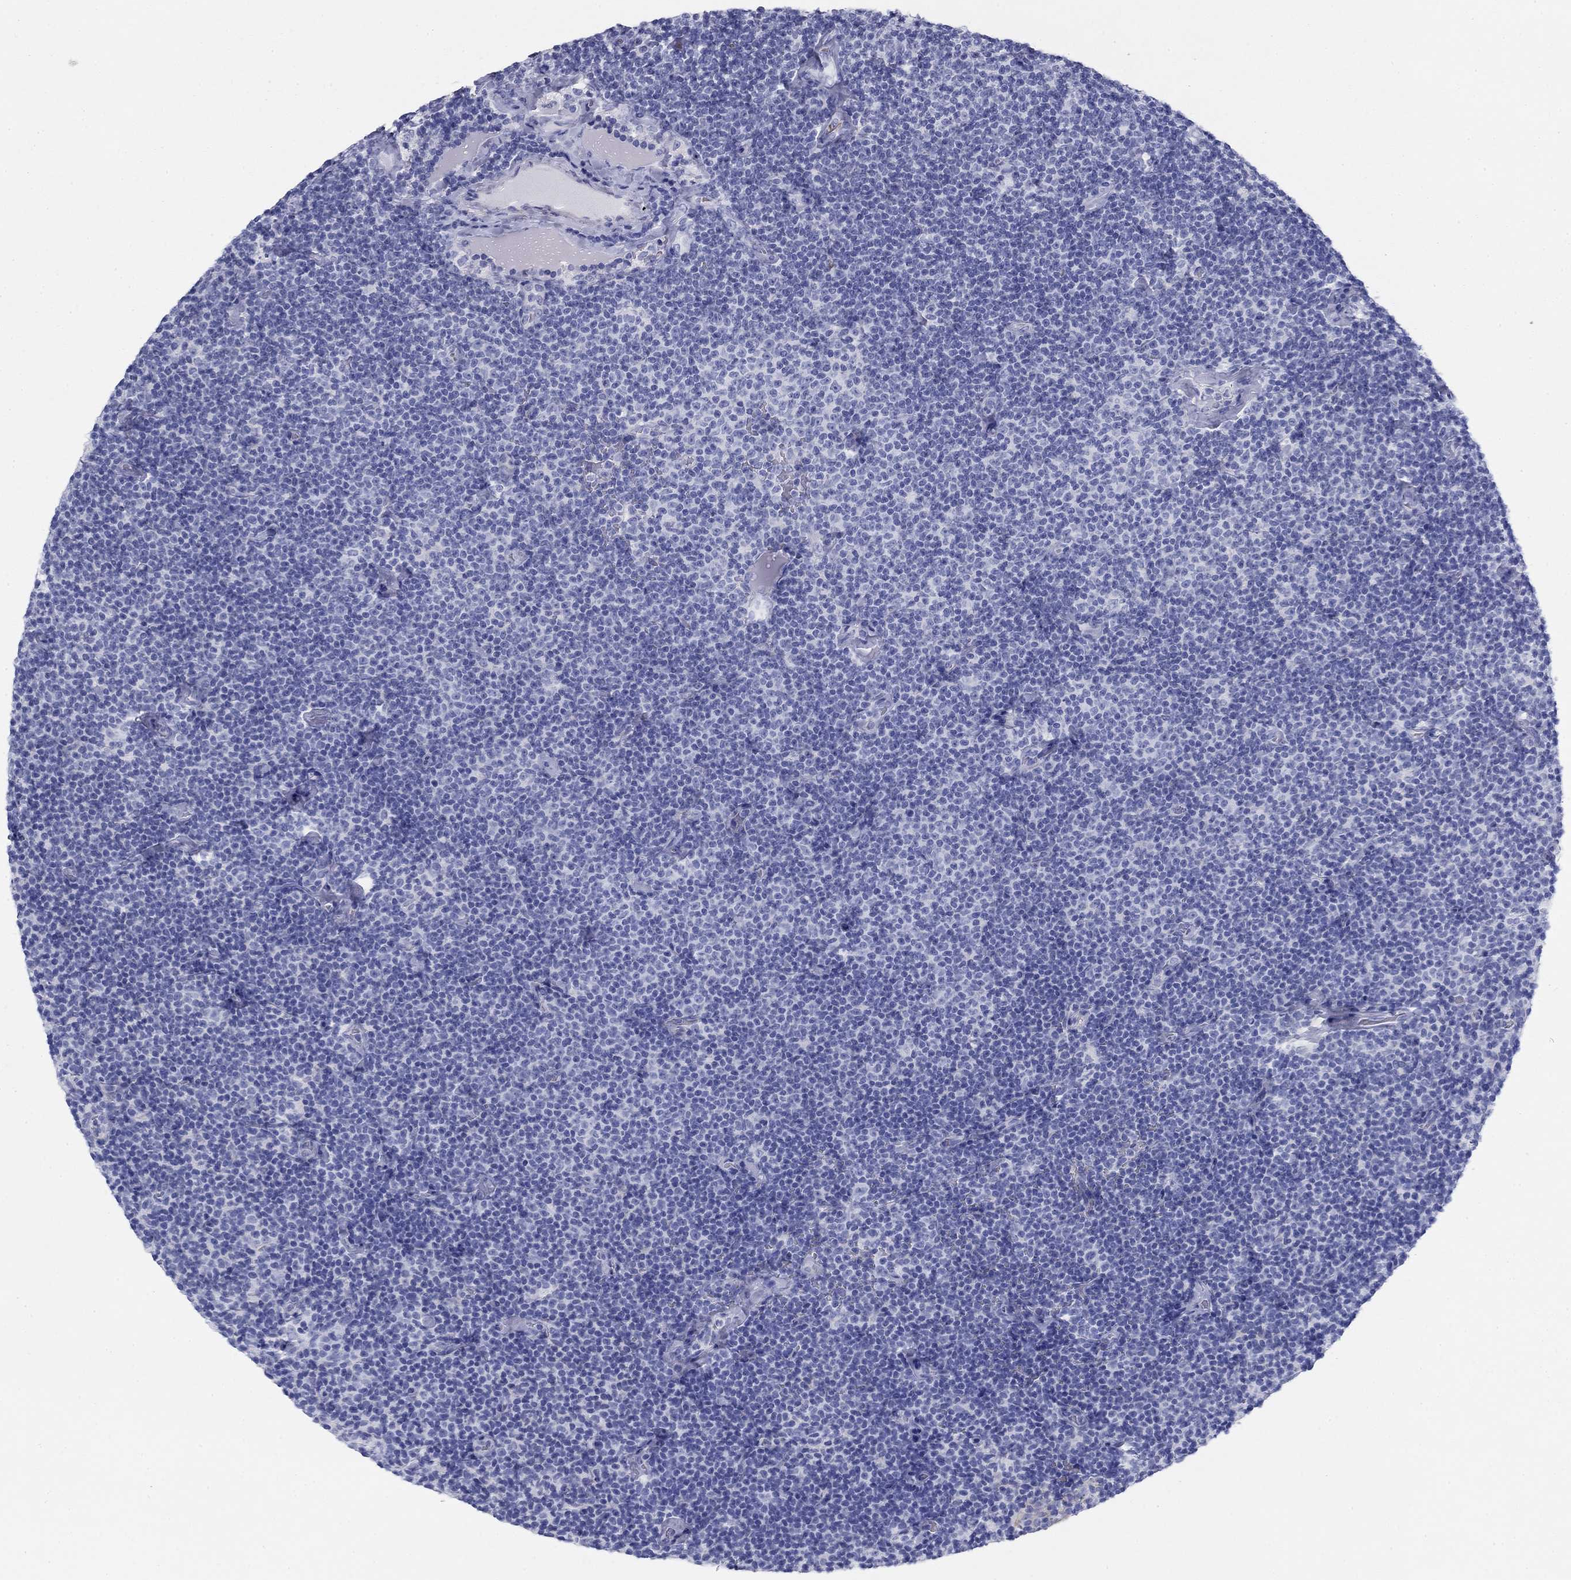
{"staining": {"intensity": "negative", "quantity": "none", "location": "none"}, "tissue": "lymphoma", "cell_type": "Tumor cells", "image_type": "cancer", "snomed": [{"axis": "morphology", "description": "Malignant lymphoma, non-Hodgkin's type, Low grade"}, {"axis": "topography", "description": "Lymph node"}], "caption": "IHC photomicrograph of lymphoma stained for a protein (brown), which shows no positivity in tumor cells.", "gene": "GPC1", "patient": {"sex": "male", "age": 81}}